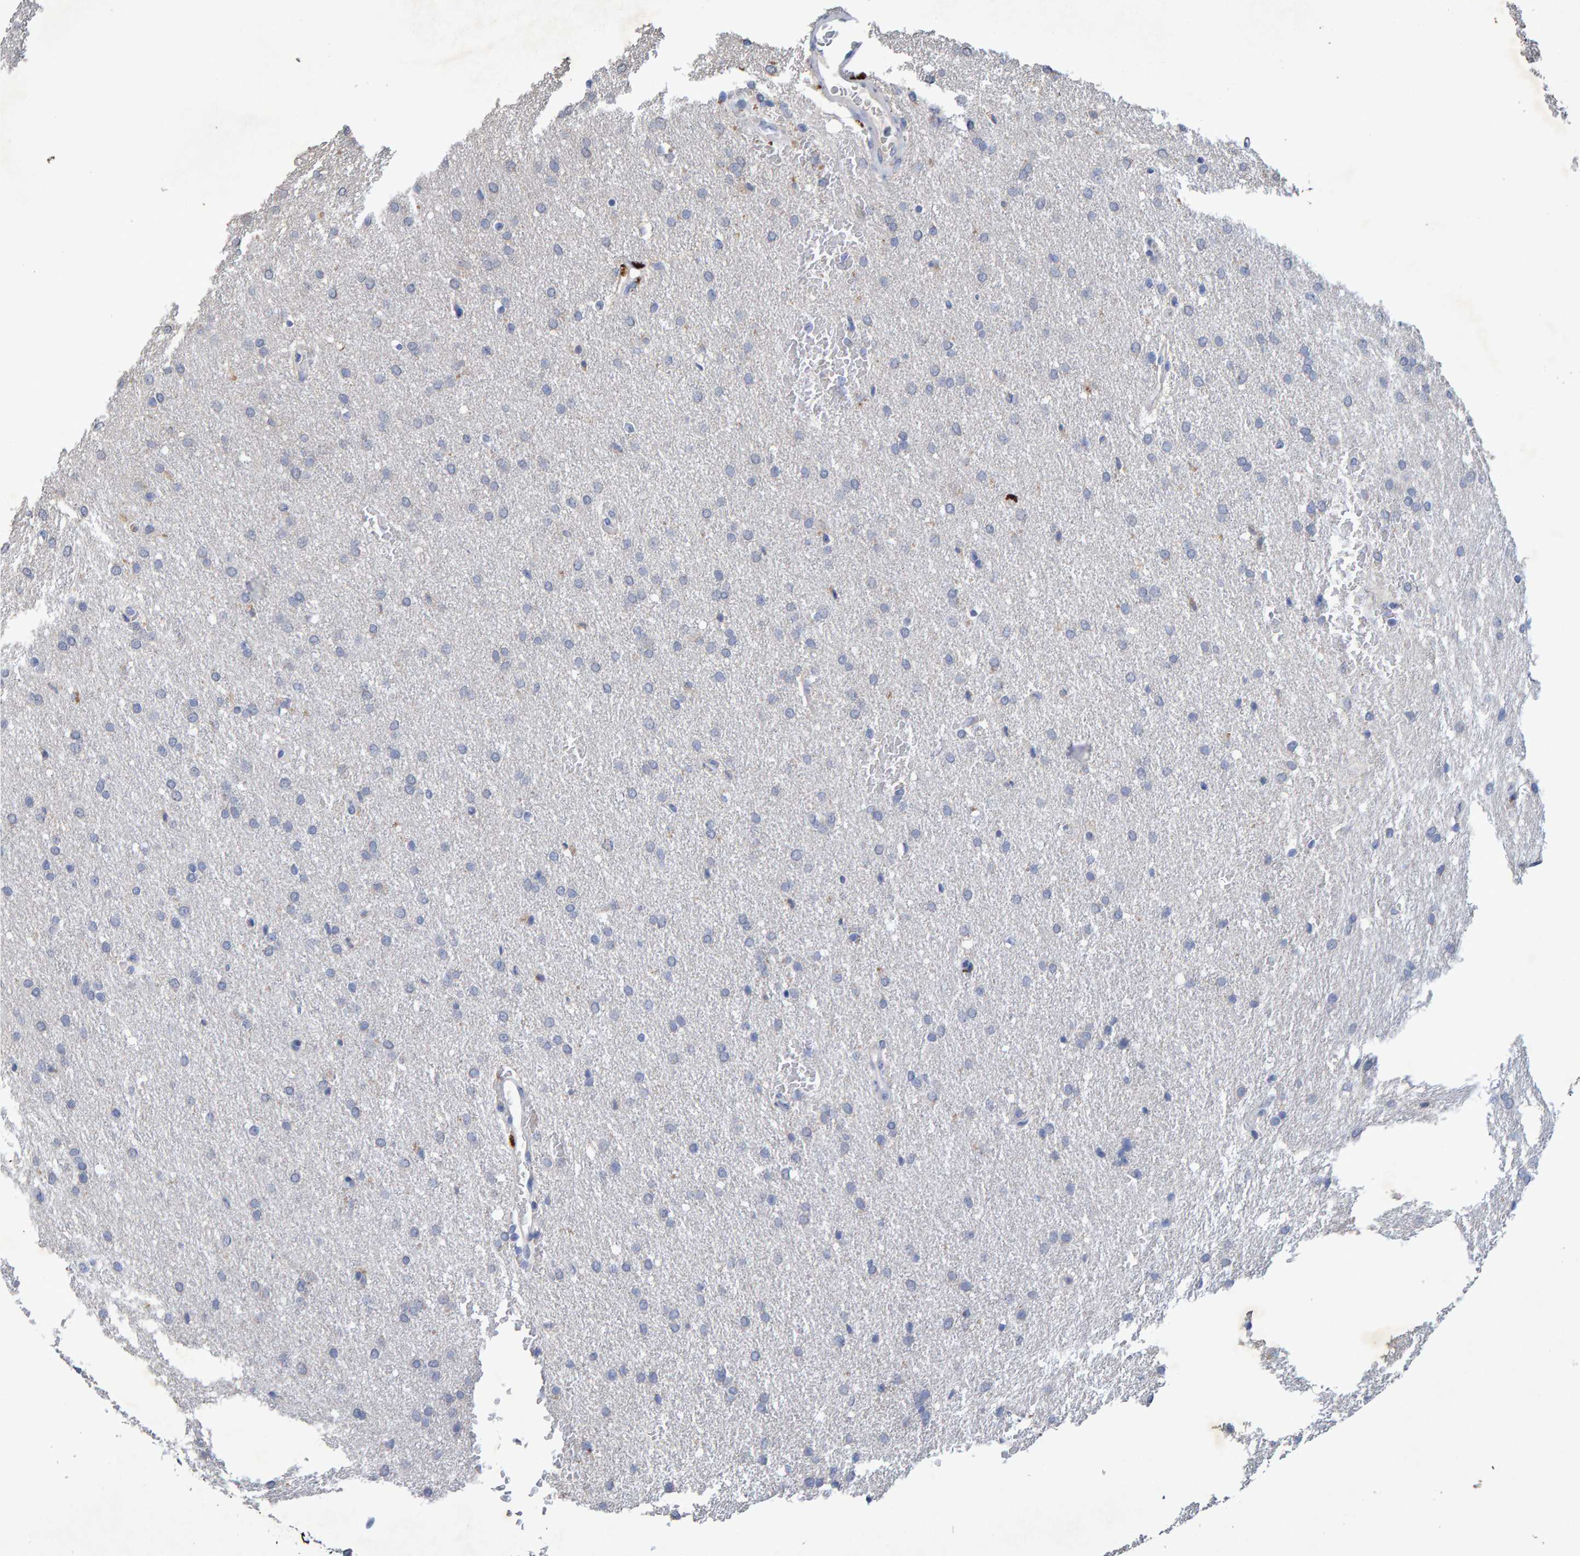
{"staining": {"intensity": "negative", "quantity": "none", "location": "none"}, "tissue": "glioma", "cell_type": "Tumor cells", "image_type": "cancer", "snomed": [{"axis": "morphology", "description": "Glioma, malignant, Low grade"}, {"axis": "topography", "description": "Brain"}], "caption": "An IHC histopathology image of glioma is shown. There is no staining in tumor cells of glioma.", "gene": "CTH", "patient": {"sex": "female", "age": 37}}